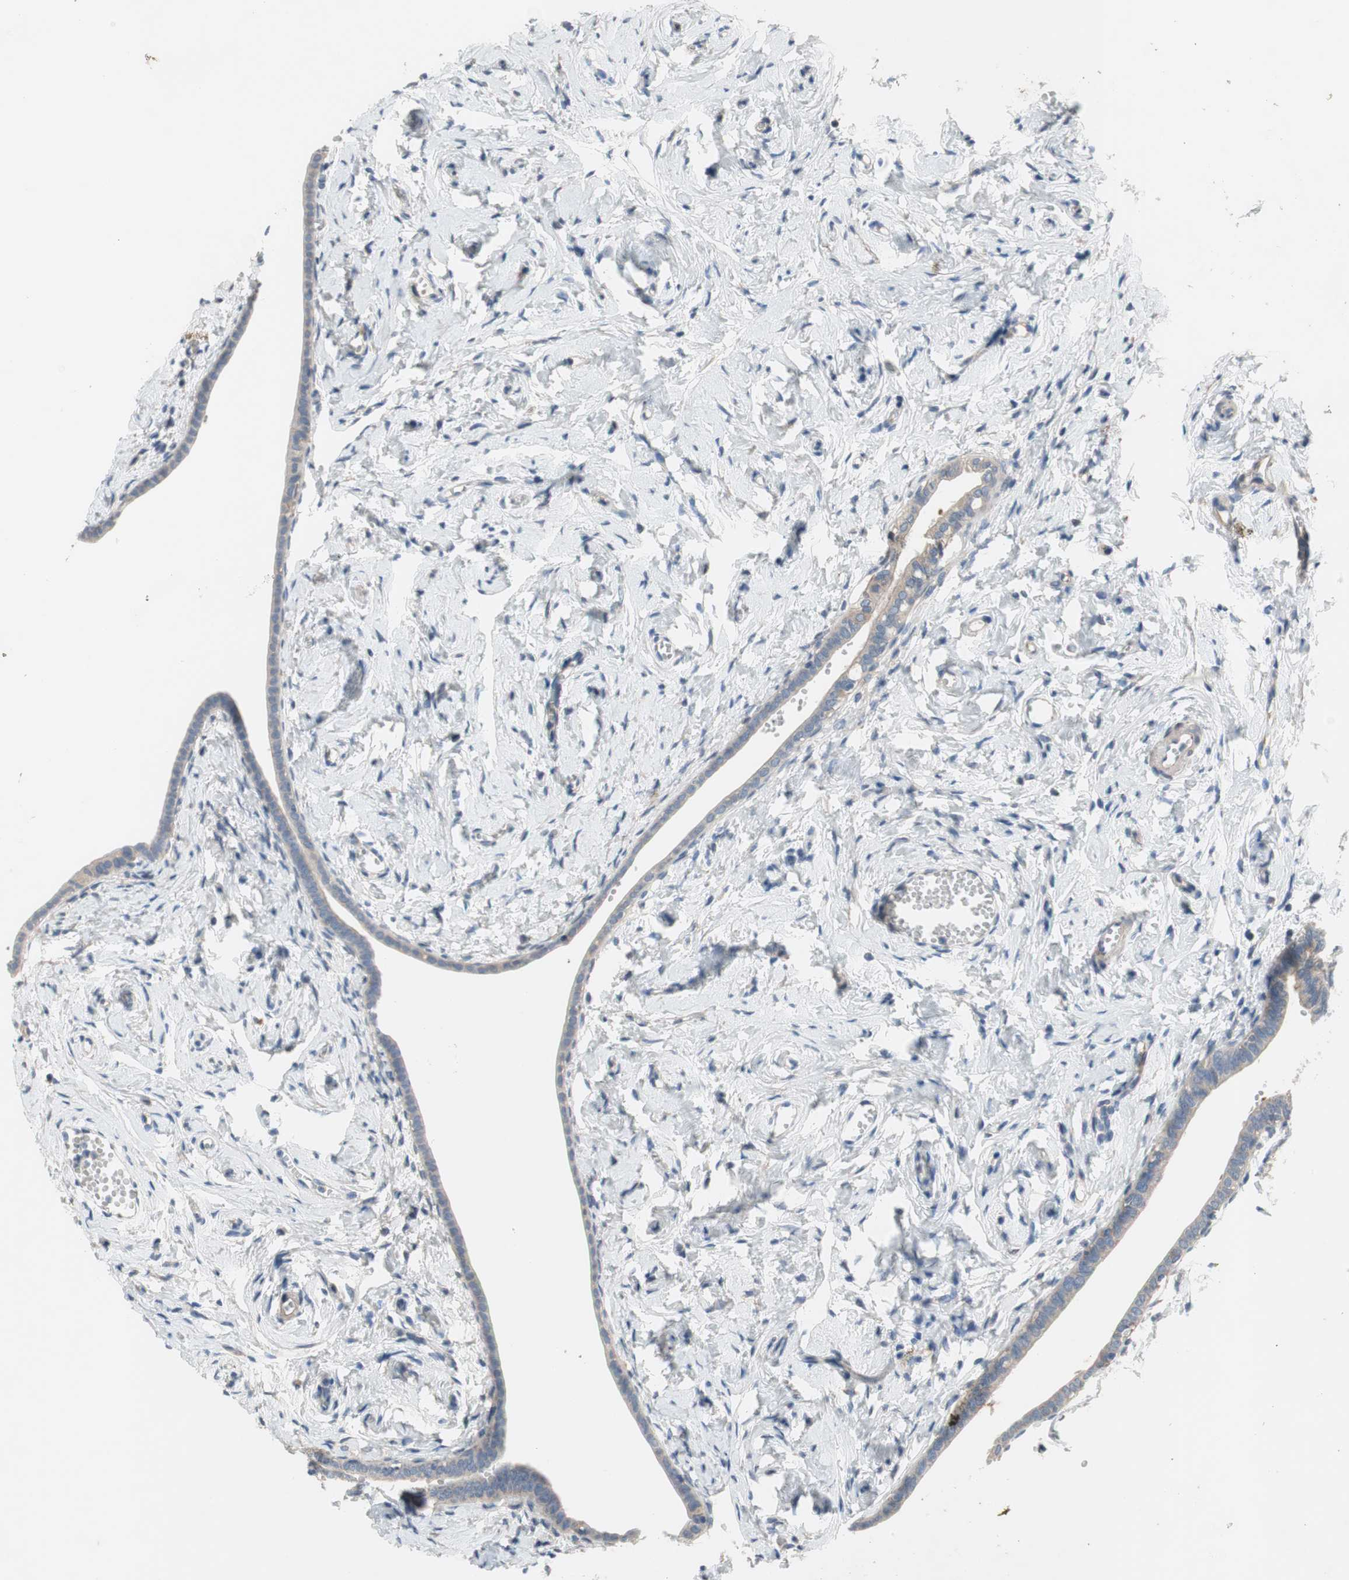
{"staining": {"intensity": "negative", "quantity": "none", "location": "none"}, "tissue": "fallopian tube", "cell_type": "Glandular cells", "image_type": "normal", "snomed": [{"axis": "morphology", "description": "Normal tissue, NOS"}, {"axis": "topography", "description": "Fallopian tube"}], "caption": "DAB (3,3'-diaminobenzidine) immunohistochemical staining of unremarkable human fallopian tube demonstrates no significant expression in glandular cells. (Brightfield microscopy of DAB immunohistochemistry (IHC) at high magnification).", "gene": "TACR3", "patient": {"sex": "female", "age": 71}}